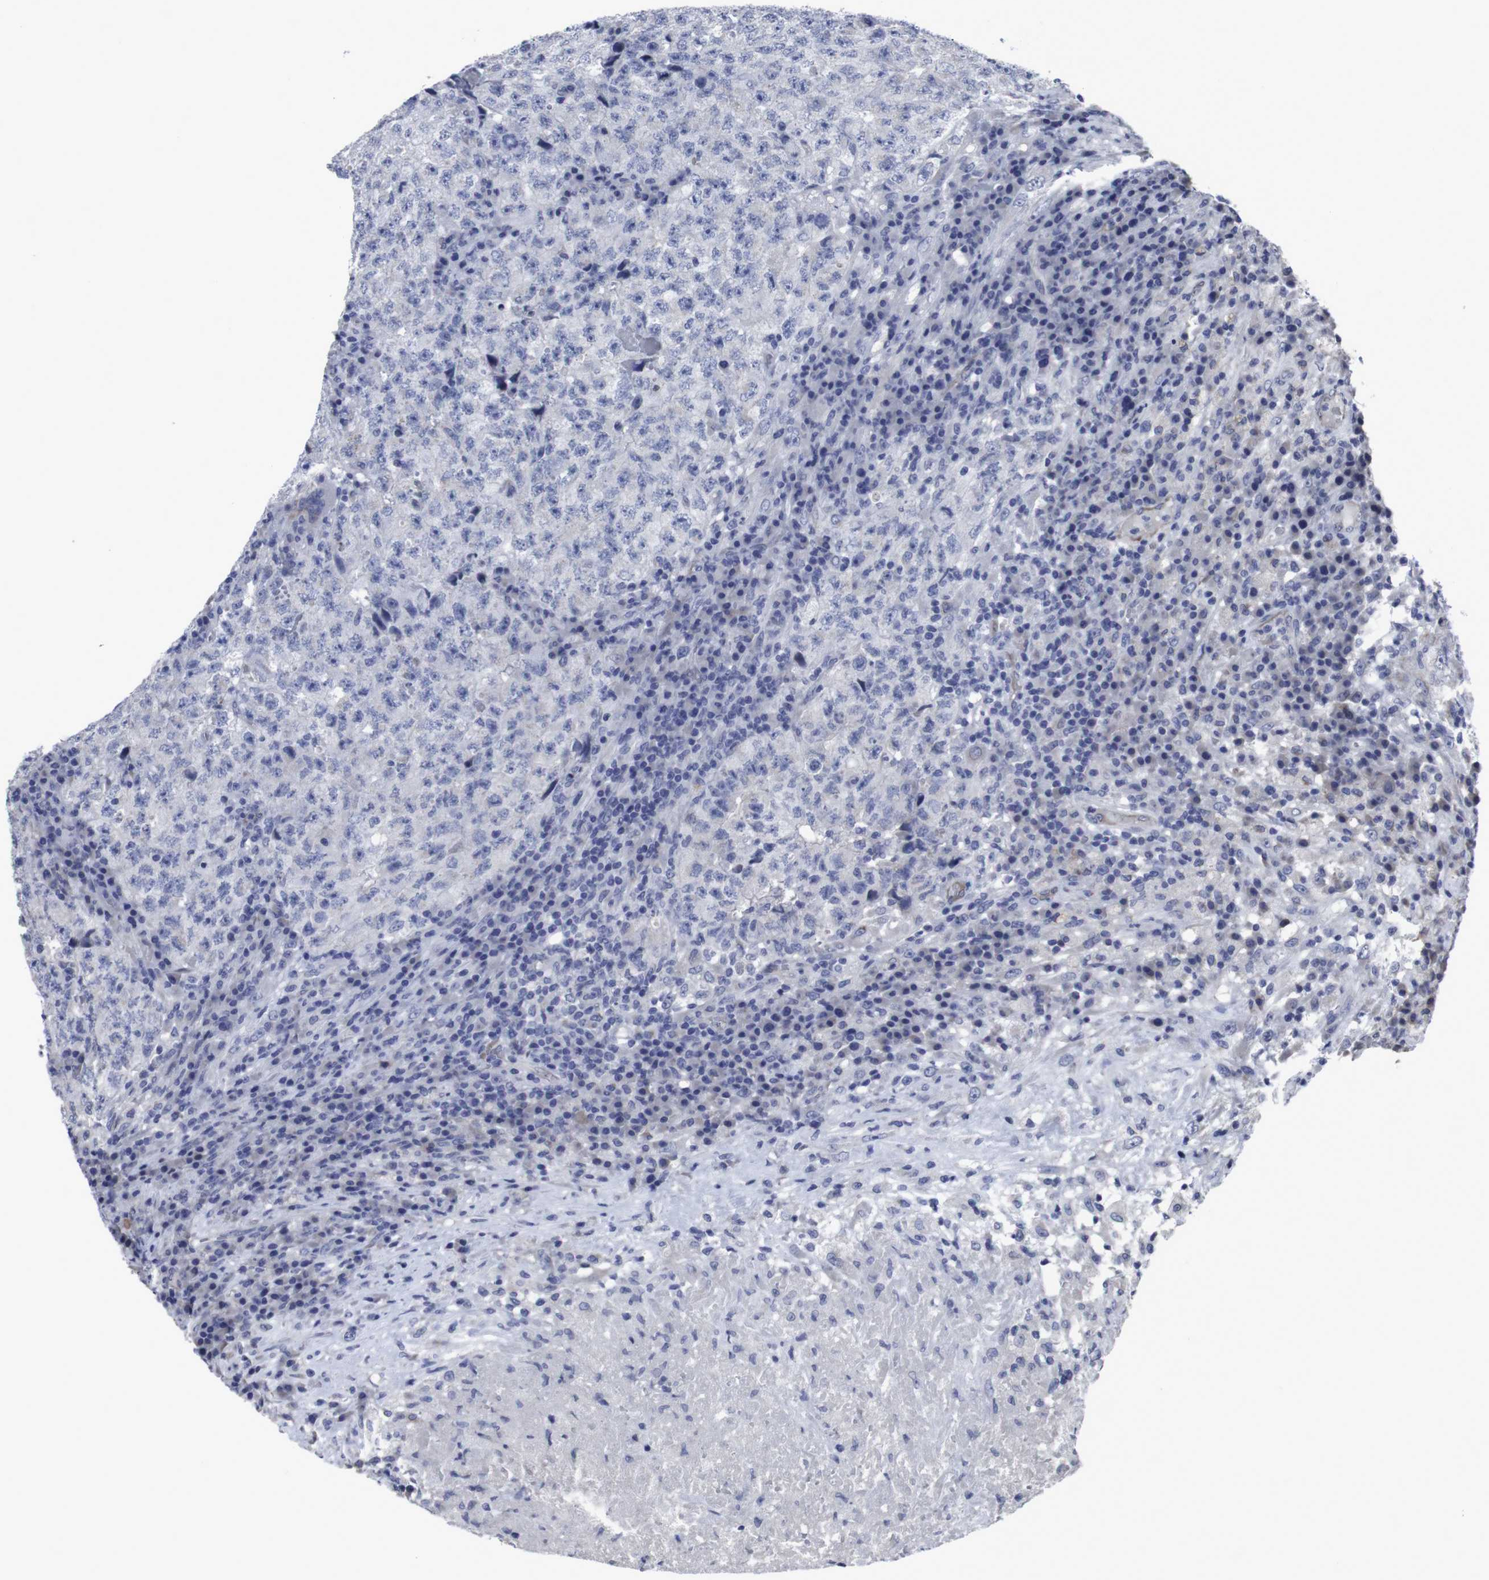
{"staining": {"intensity": "negative", "quantity": "none", "location": "none"}, "tissue": "testis cancer", "cell_type": "Tumor cells", "image_type": "cancer", "snomed": [{"axis": "morphology", "description": "Necrosis, NOS"}, {"axis": "morphology", "description": "Carcinoma, Embryonal, NOS"}, {"axis": "topography", "description": "Testis"}], "caption": "The photomicrograph demonstrates no staining of tumor cells in testis cancer.", "gene": "SNCG", "patient": {"sex": "male", "age": 19}}